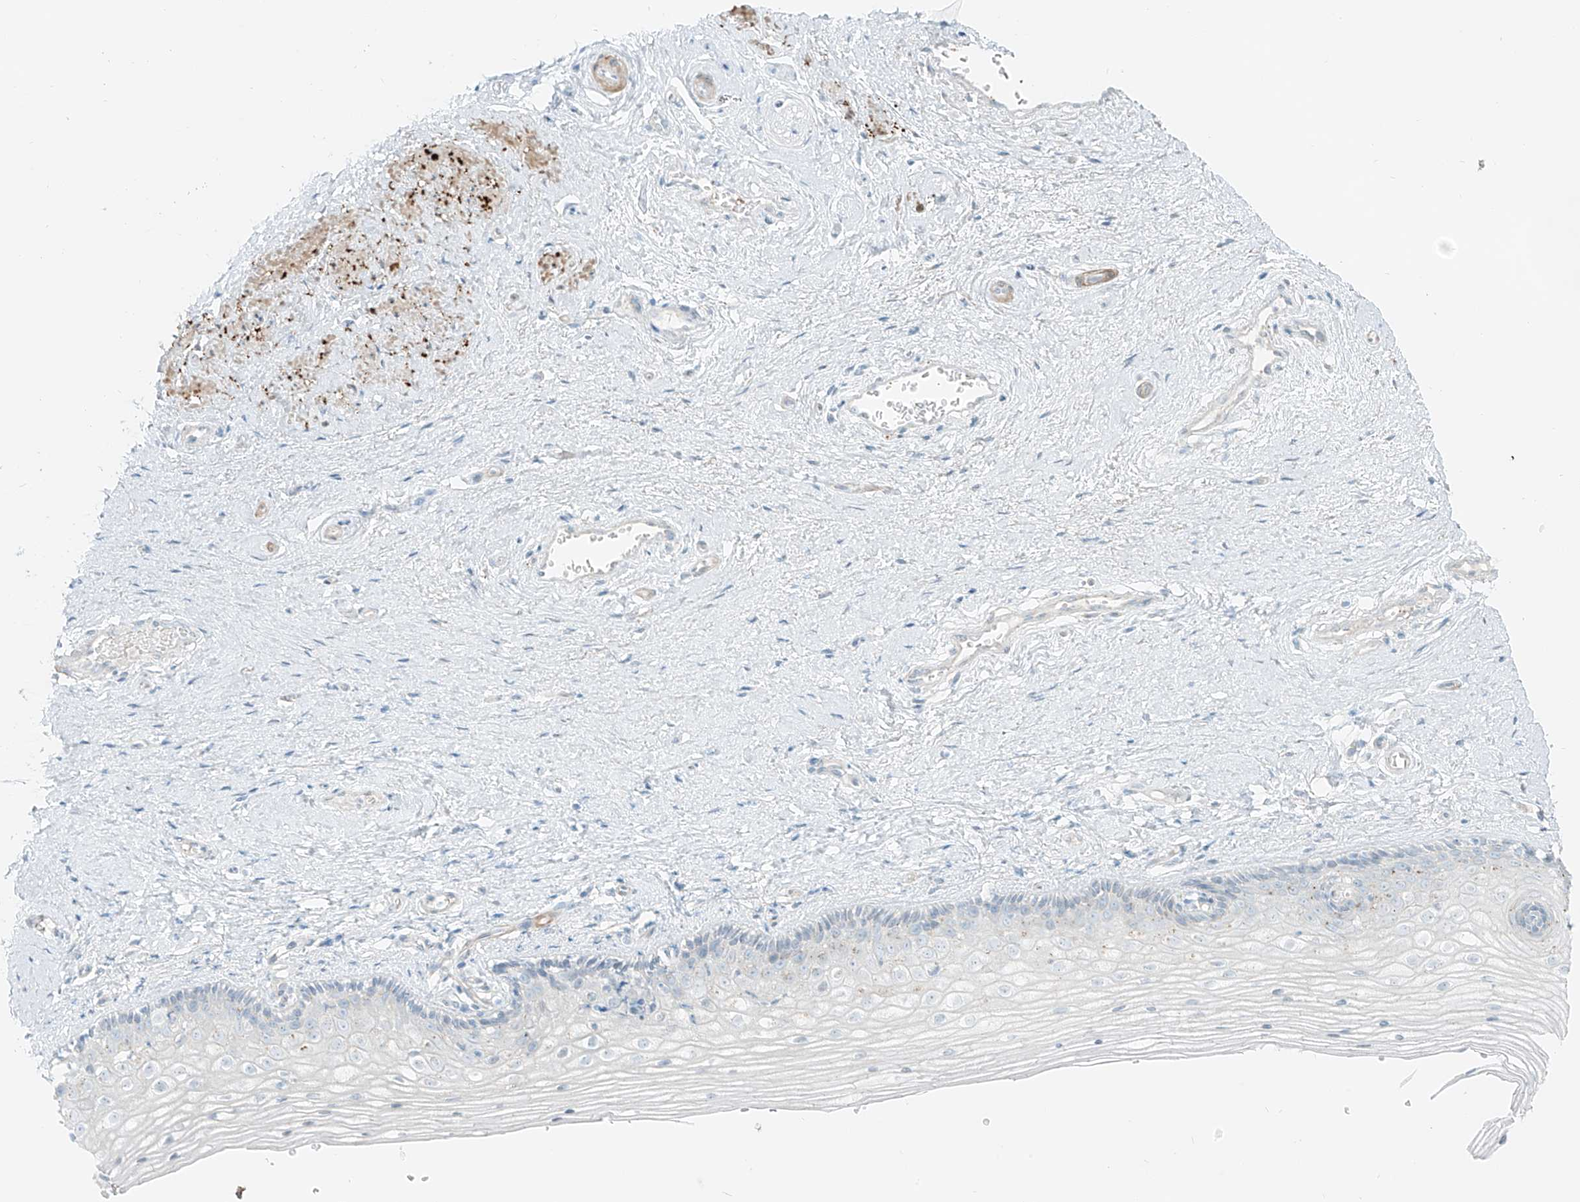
{"staining": {"intensity": "negative", "quantity": "none", "location": "none"}, "tissue": "vagina", "cell_type": "Squamous epithelial cells", "image_type": "normal", "snomed": [{"axis": "morphology", "description": "Normal tissue, NOS"}, {"axis": "topography", "description": "Vagina"}], "caption": "The photomicrograph demonstrates no staining of squamous epithelial cells in unremarkable vagina.", "gene": "SMCP", "patient": {"sex": "female", "age": 46}}